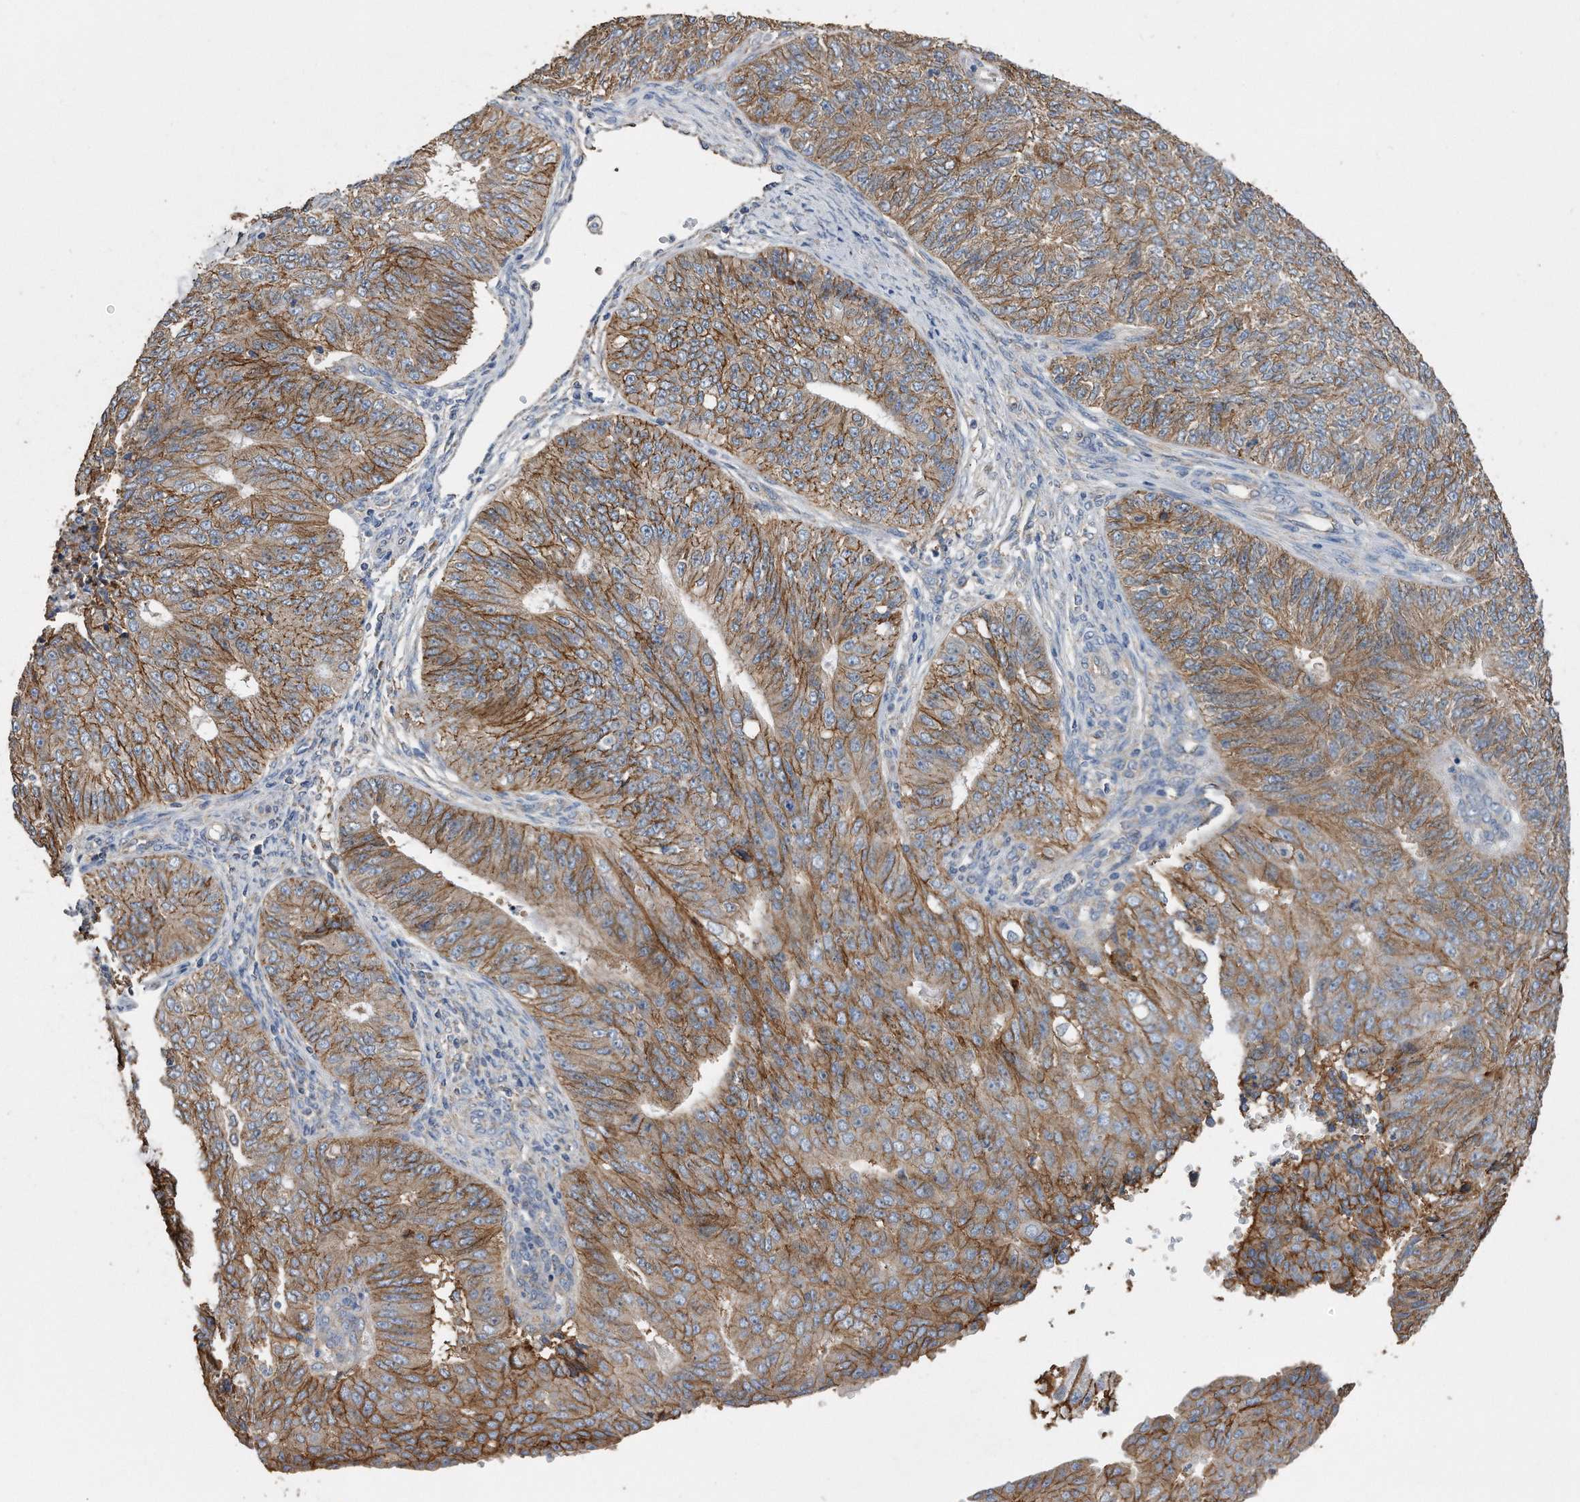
{"staining": {"intensity": "moderate", "quantity": ">75%", "location": "cytoplasmic/membranous"}, "tissue": "endometrial cancer", "cell_type": "Tumor cells", "image_type": "cancer", "snomed": [{"axis": "morphology", "description": "Adenocarcinoma, NOS"}, {"axis": "topography", "description": "Endometrium"}], "caption": "An image showing moderate cytoplasmic/membranous staining in about >75% of tumor cells in adenocarcinoma (endometrial), as visualized by brown immunohistochemical staining.", "gene": "CDCP1", "patient": {"sex": "female", "age": 32}}